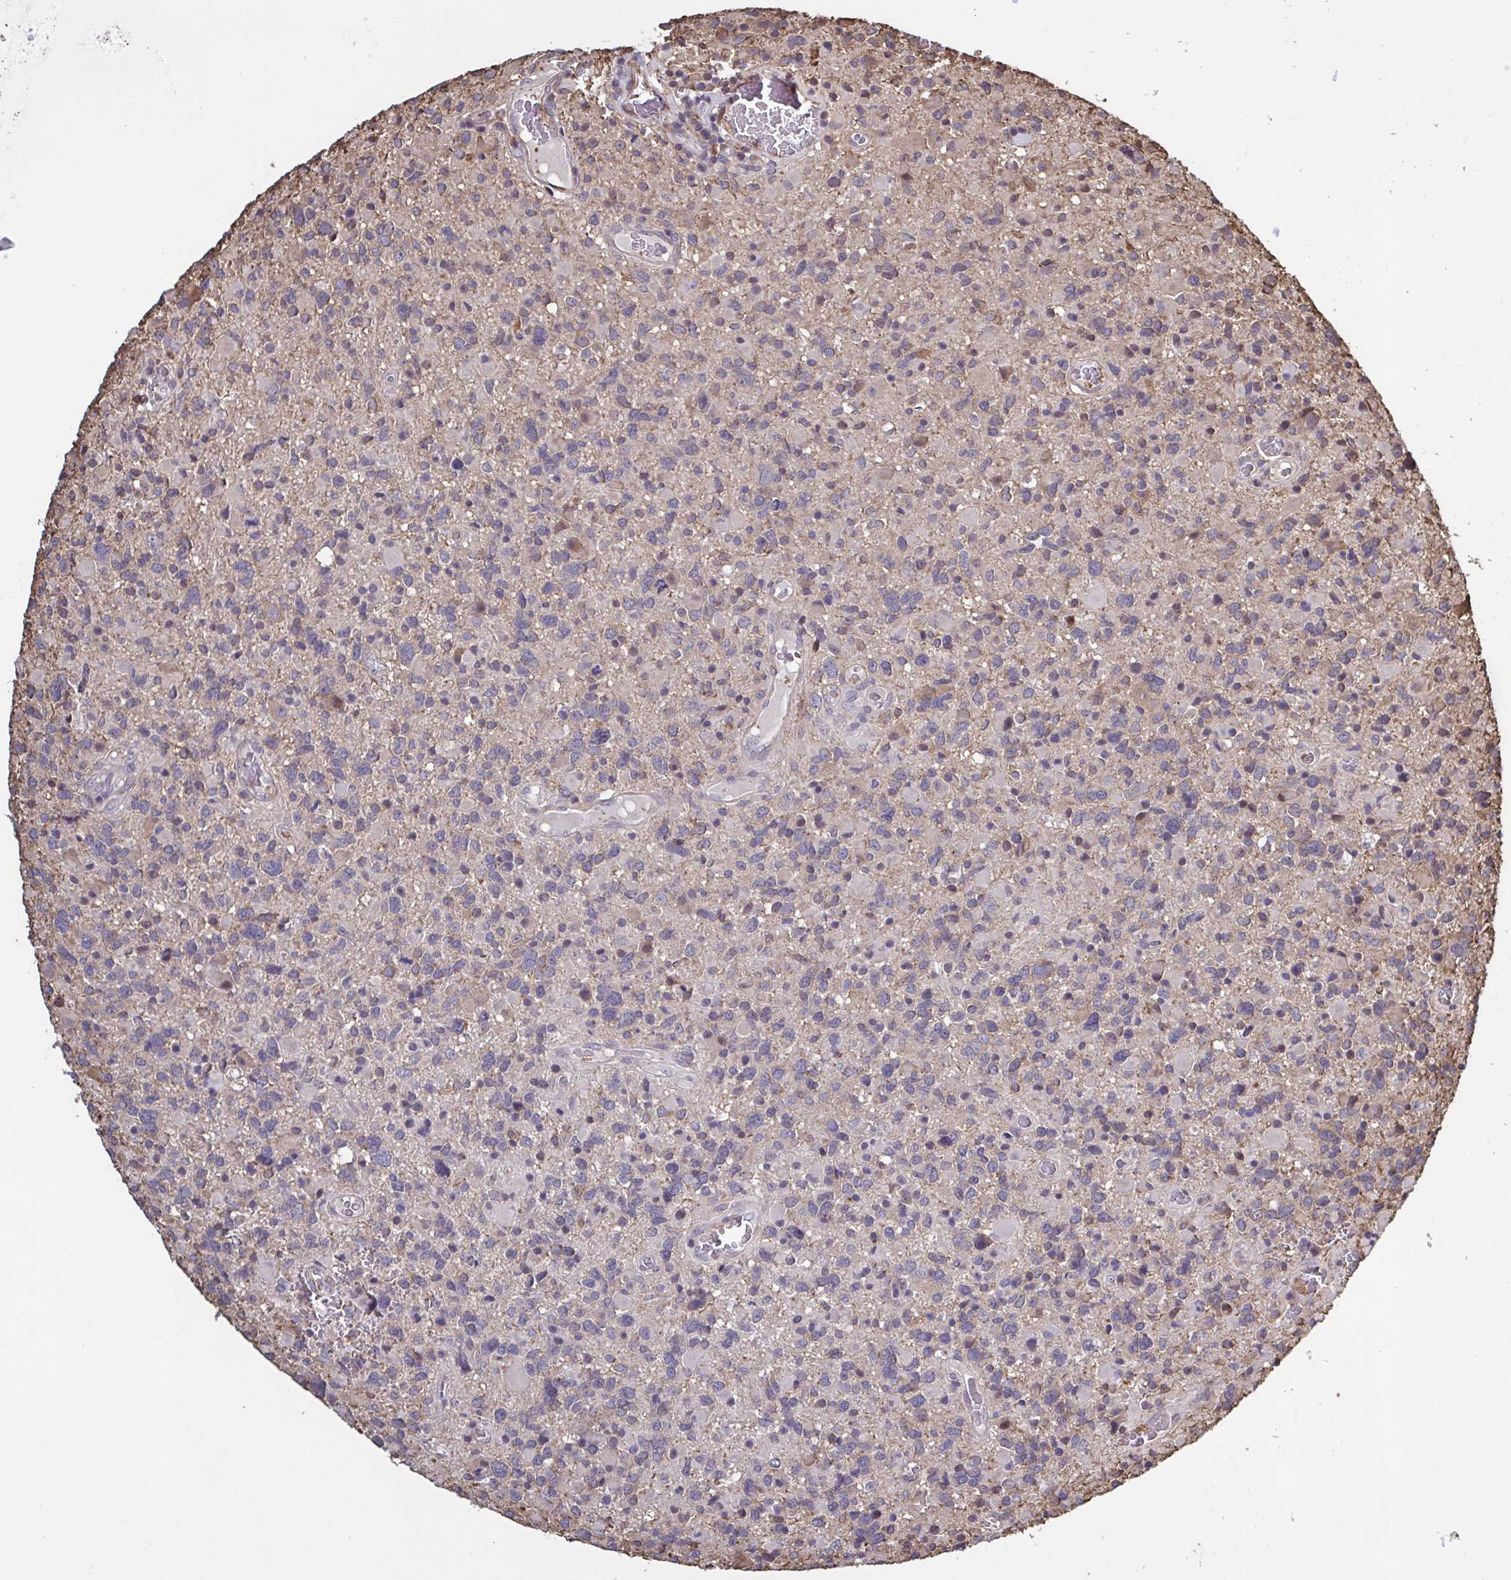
{"staining": {"intensity": "negative", "quantity": "none", "location": "none"}, "tissue": "glioma", "cell_type": "Tumor cells", "image_type": "cancer", "snomed": [{"axis": "morphology", "description": "Glioma, malignant, High grade"}, {"axis": "topography", "description": "Brain"}], "caption": "Immunohistochemistry (IHC) image of human glioma stained for a protein (brown), which exhibits no expression in tumor cells. The staining was performed using DAB (3,3'-diaminobenzidine) to visualize the protein expression in brown, while the nuclei were stained in blue with hematoxylin (Magnification: 20x).", "gene": "ZNF200", "patient": {"sex": "female", "age": 40}}